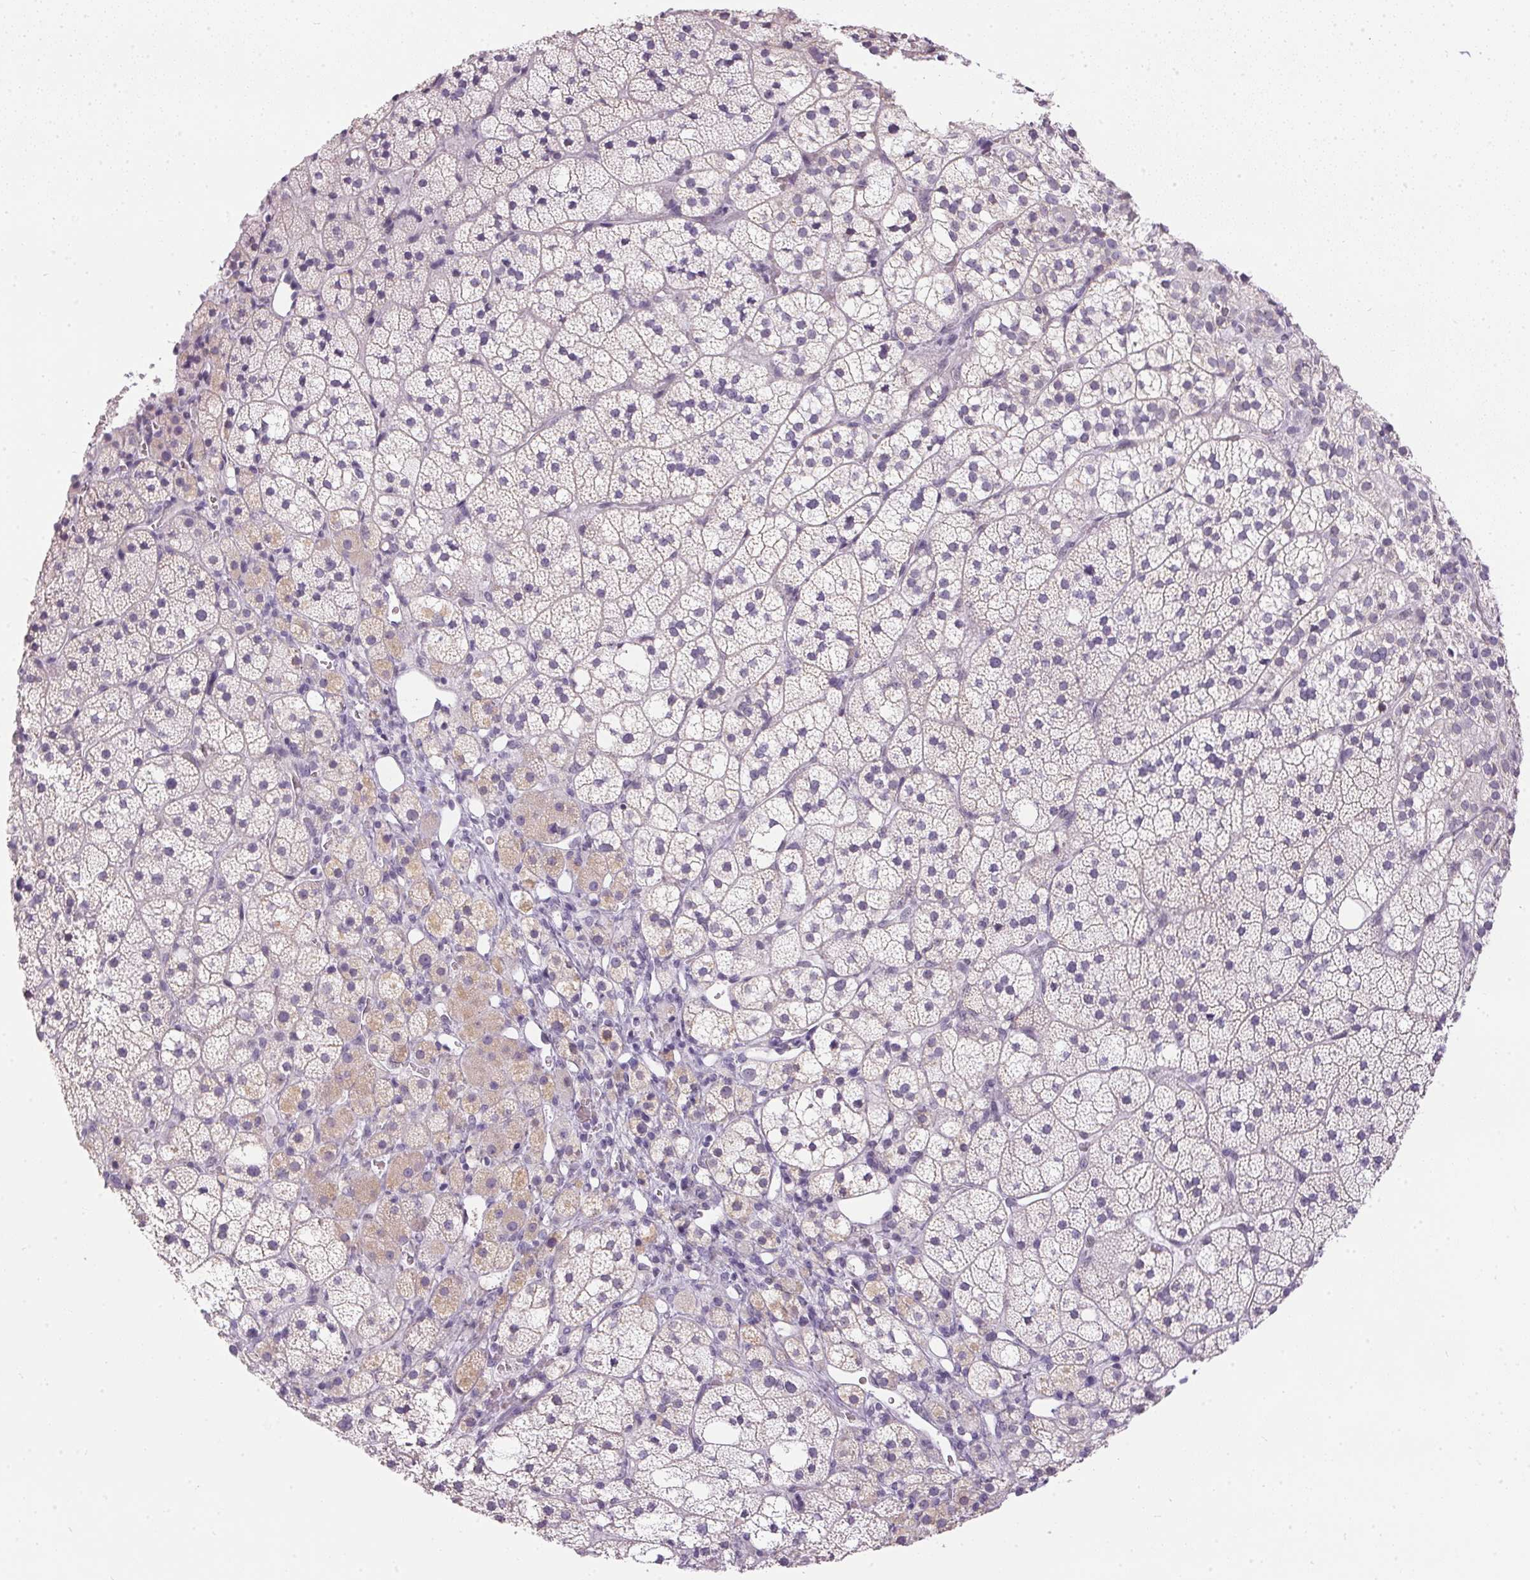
{"staining": {"intensity": "weak", "quantity": "25%-75%", "location": "cytoplasmic/membranous"}, "tissue": "adrenal gland", "cell_type": "Glandular cells", "image_type": "normal", "snomed": [{"axis": "morphology", "description": "Normal tissue, NOS"}, {"axis": "topography", "description": "Adrenal gland"}], "caption": "Adrenal gland stained with DAB (3,3'-diaminobenzidine) IHC demonstrates low levels of weak cytoplasmic/membranous positivity in about 25%-75% of glandular cells. Nuclei are stained in blue.", "gene": "GBP6", "patient": {"sex": "male", "age": 53}}